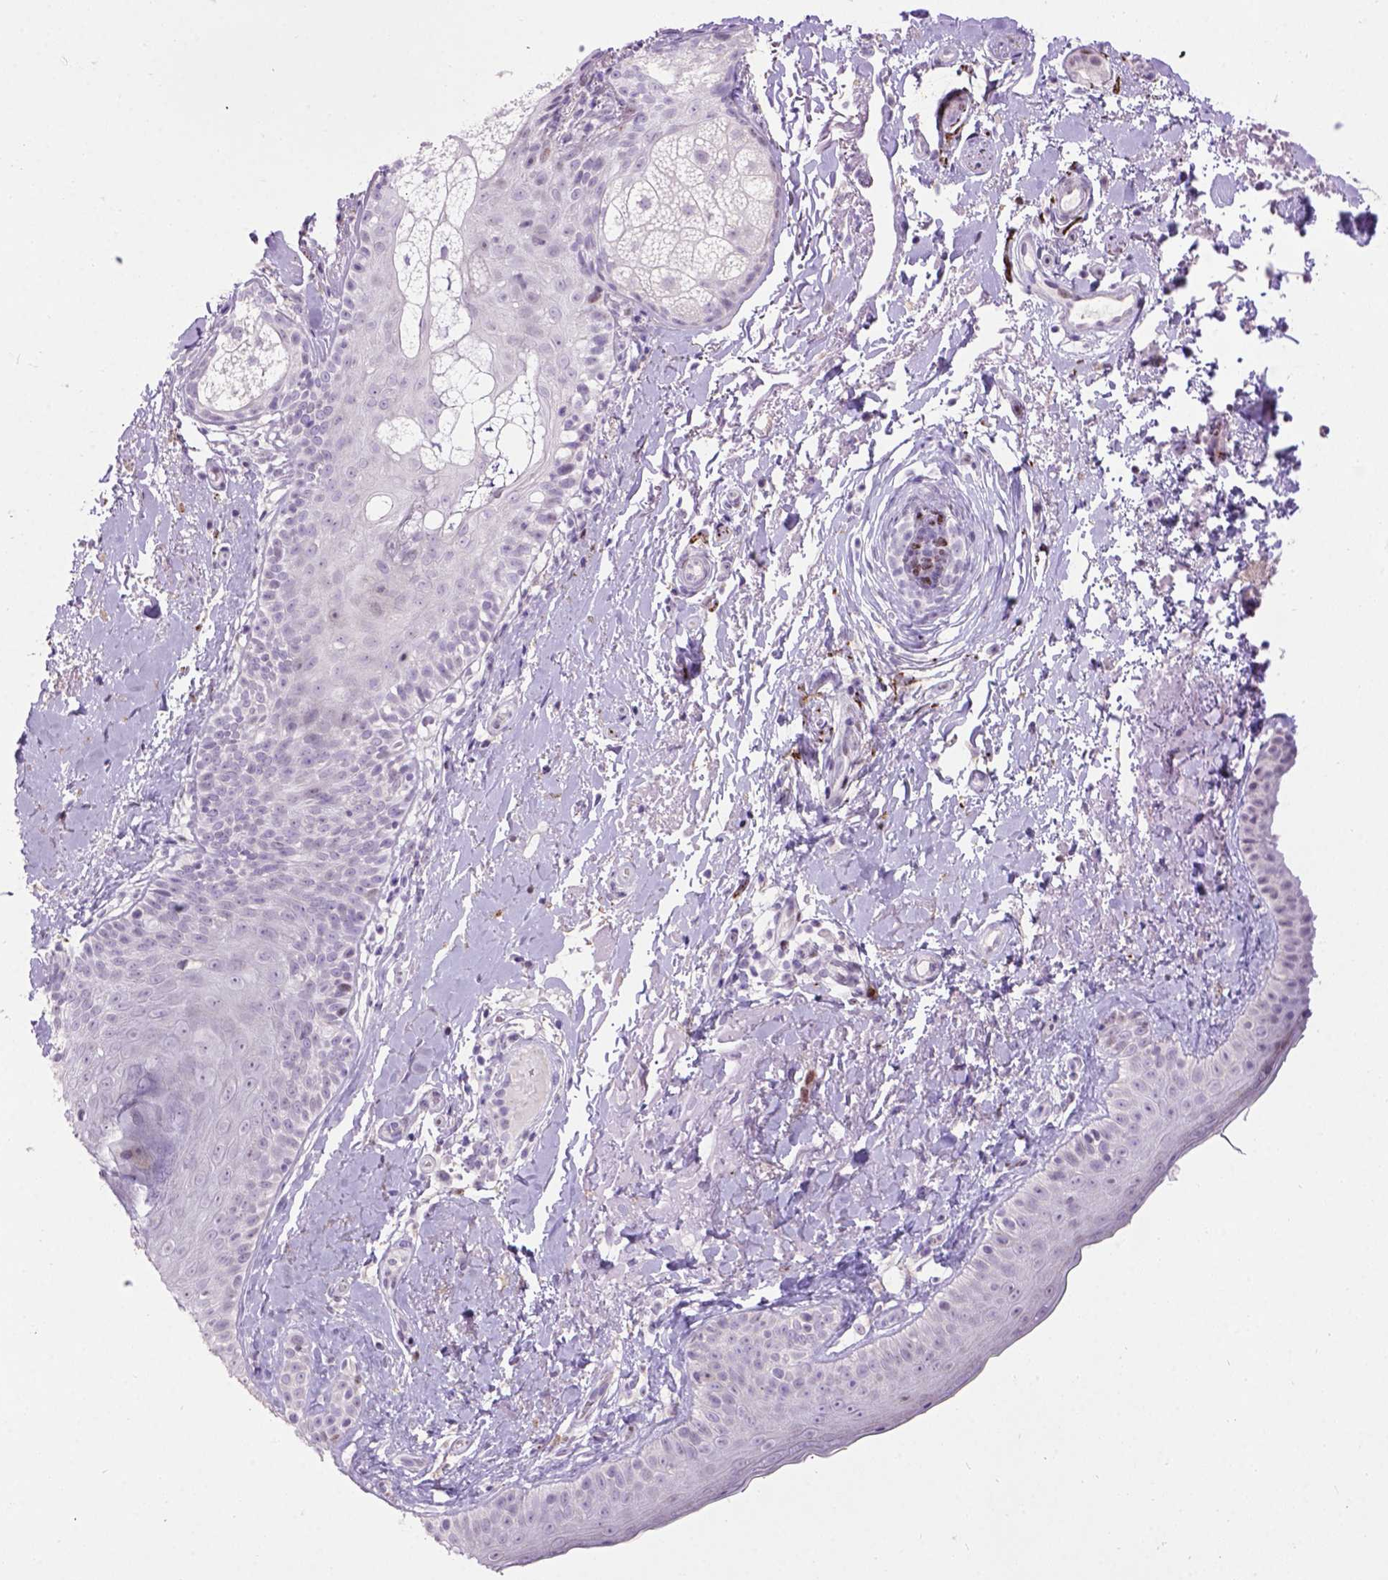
{"staining": {"intensity": "negative", "quantity": "none", "location": "none"}, "tissue": "skin", "cell_type": "Fibroblasts", "image_type": "normal", "snomed": [{"axis": "morphology", "description": "Normal tissue, NOS"}, {"axis": "topography", "description": "Skin"}], "caption": "This is a histopathology image of immunohistochemistry (IHC) staining of normal skin, which shows no expression in fibroblasts. (DAB immunohistochemistry (IHC) visualized using brightfield microscopy, high magnification).", "gene": "TH", "patient": {"sex": "male", "age": 73}}